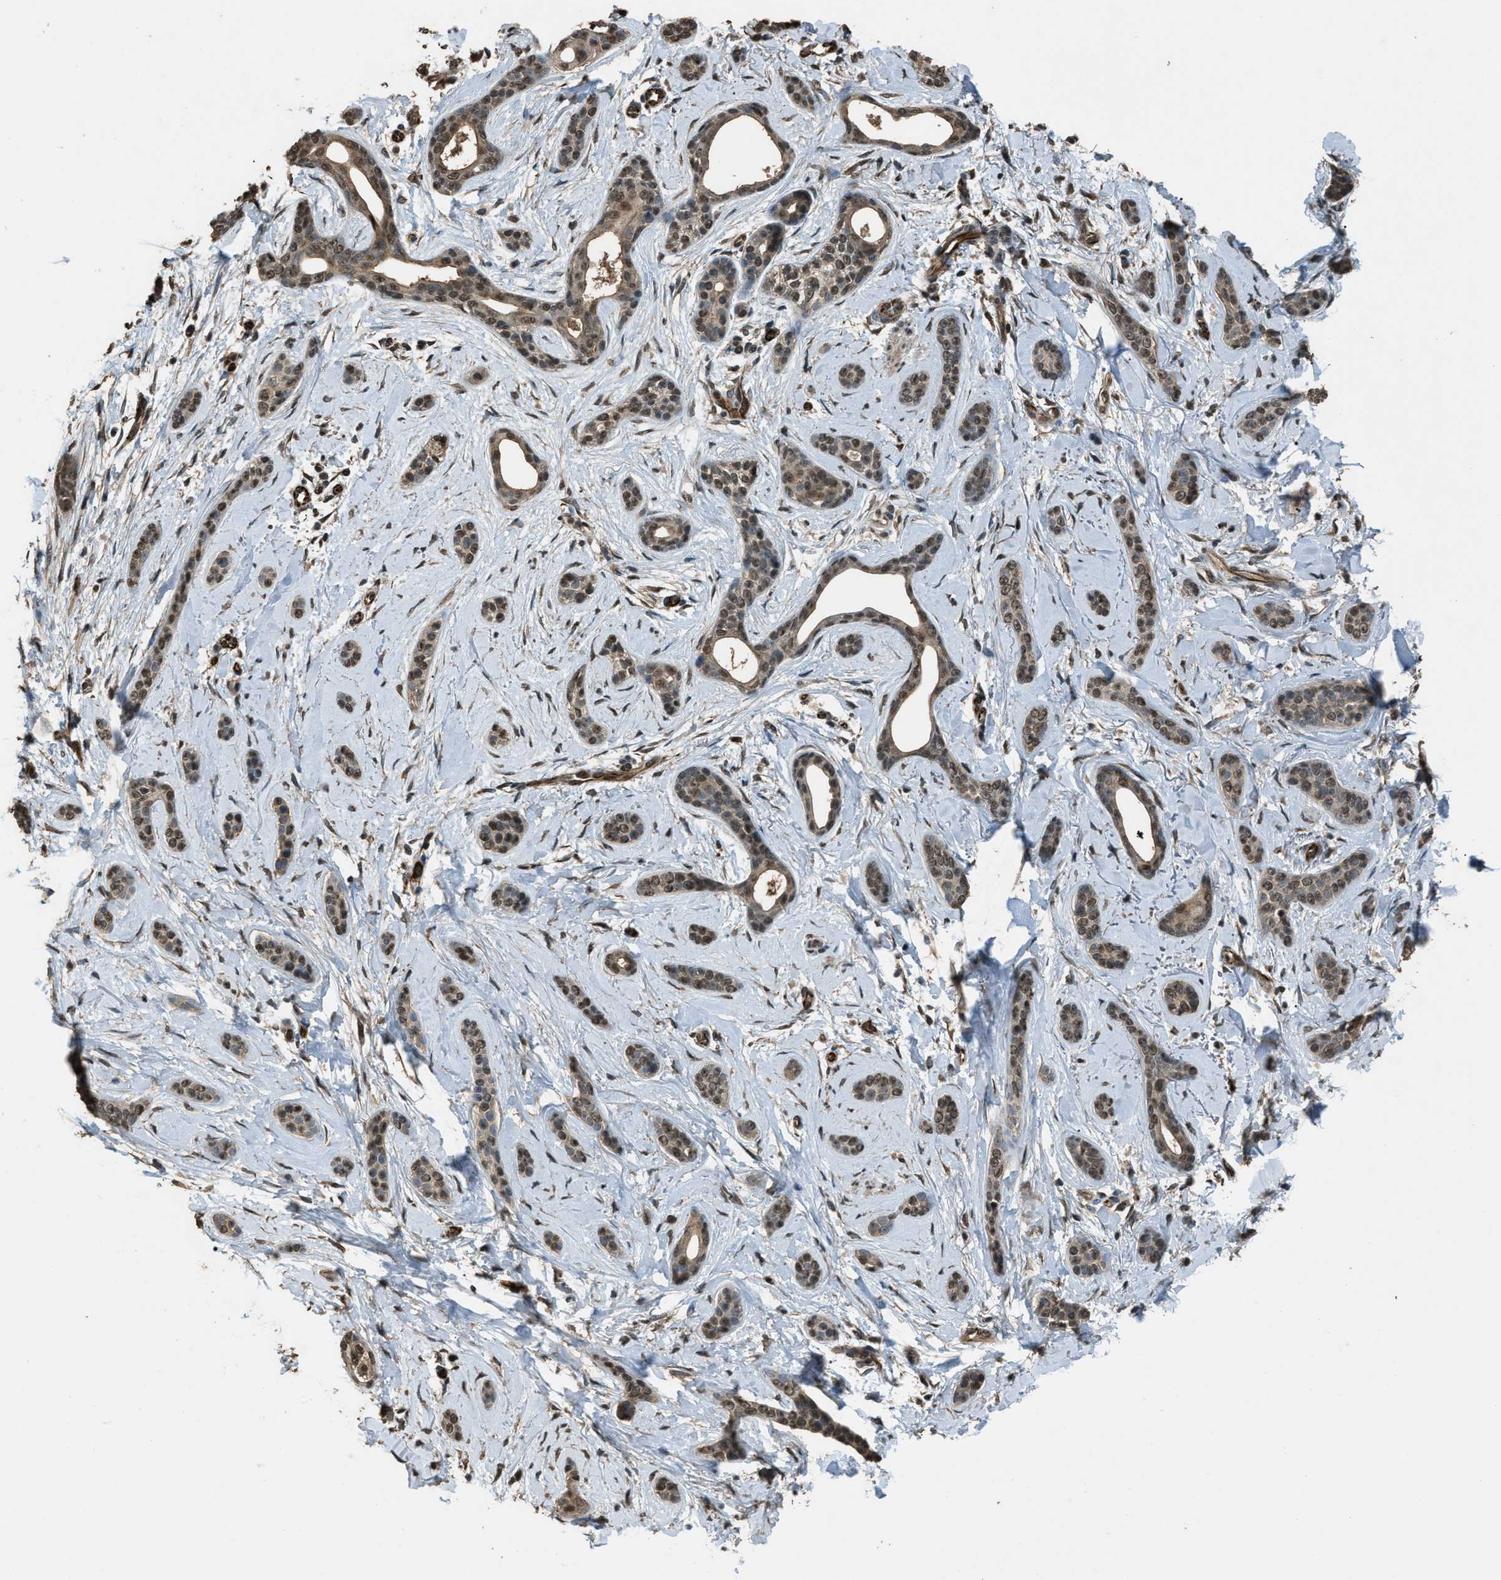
{"staining": {"intensity": "moderate", "quantity": ">75%", "location": "nuclear"}, "tissue": "skin cancer", "cell_type": "Tumor cells", "image_type": "cancer", "snomed": [{"axis": "morphology", "description": "Basal cell carcinoma"}, {"axis": "morphology", "description": "Adnexal tumor, benign"}, {"axis": "topography", "description": "Skin"}], "caption": "Brown immunohistochemical staining in skin cancer demonstrates moderate nuclear expression in approximately >75% of tumor cells. Nuclei are stained in blue.", "gene": "SERTAD2", "patient": {"sex": "female", "age": 42}}